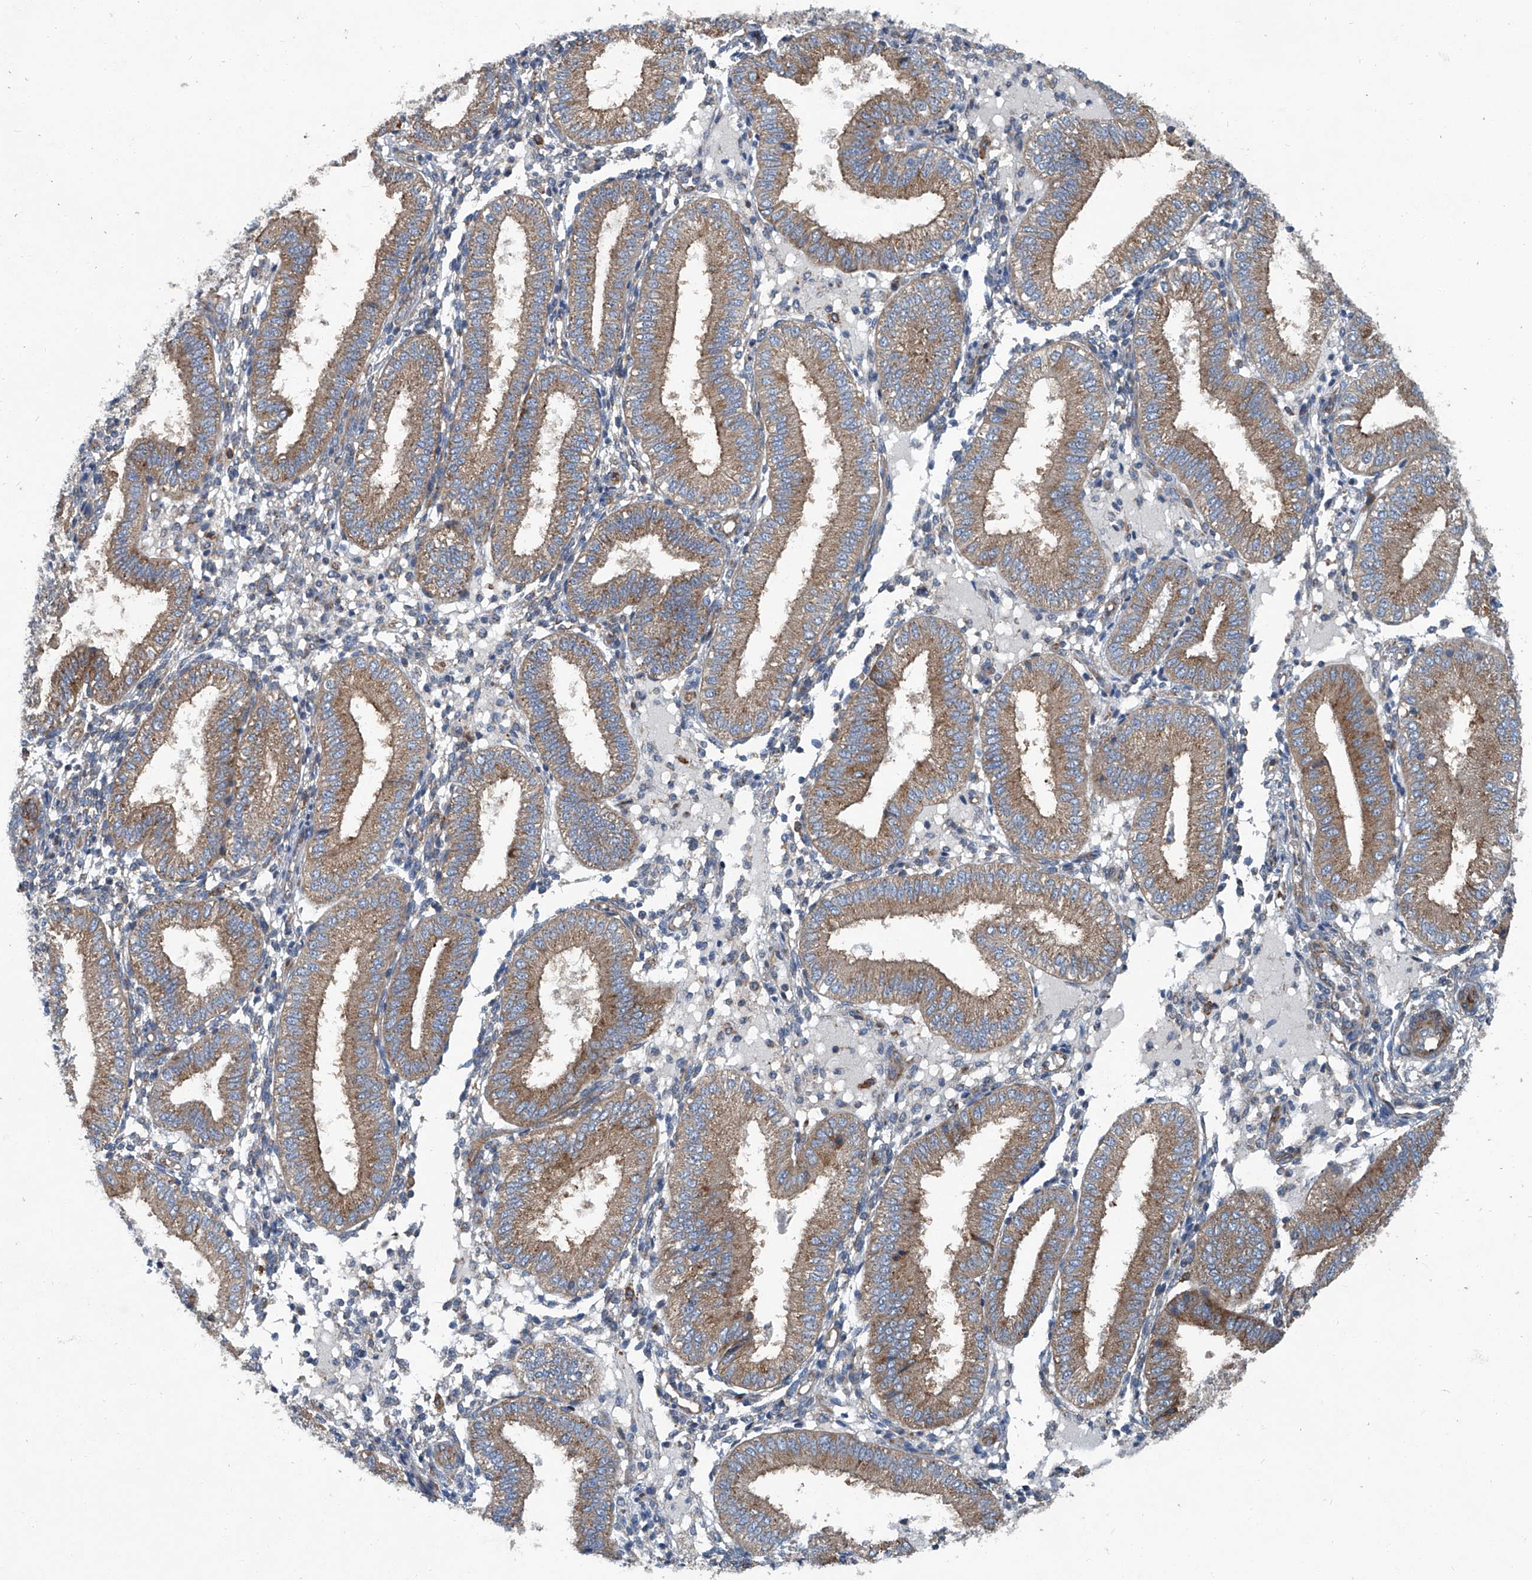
{"staining": {"intensity": "weak", "quantity": "<25%", "location": "cytoplasmic/membranous"}, "tissue": "endometrium", "cell_type": "Cells in endometrial stroma", "image_type": "normal", "snomed": [{"axis": "morphology", "description": "Normal tissue, NOS"}, {"axis": "topography", "description": "Endometrium"}], "caption": "This image is of unremarkable endometrium stained with immunohistochemistry (IHC) to label a protein in brown with the nuclei are counter-stained blue. There is no staining in cells in endometrial stroma. (DAB (3,3'-diaminobenzidine) immunohistochemistry with hematoxylin counter stain).", "gene": "PIGH", "patient": {"sex": "female", "age": 39}}